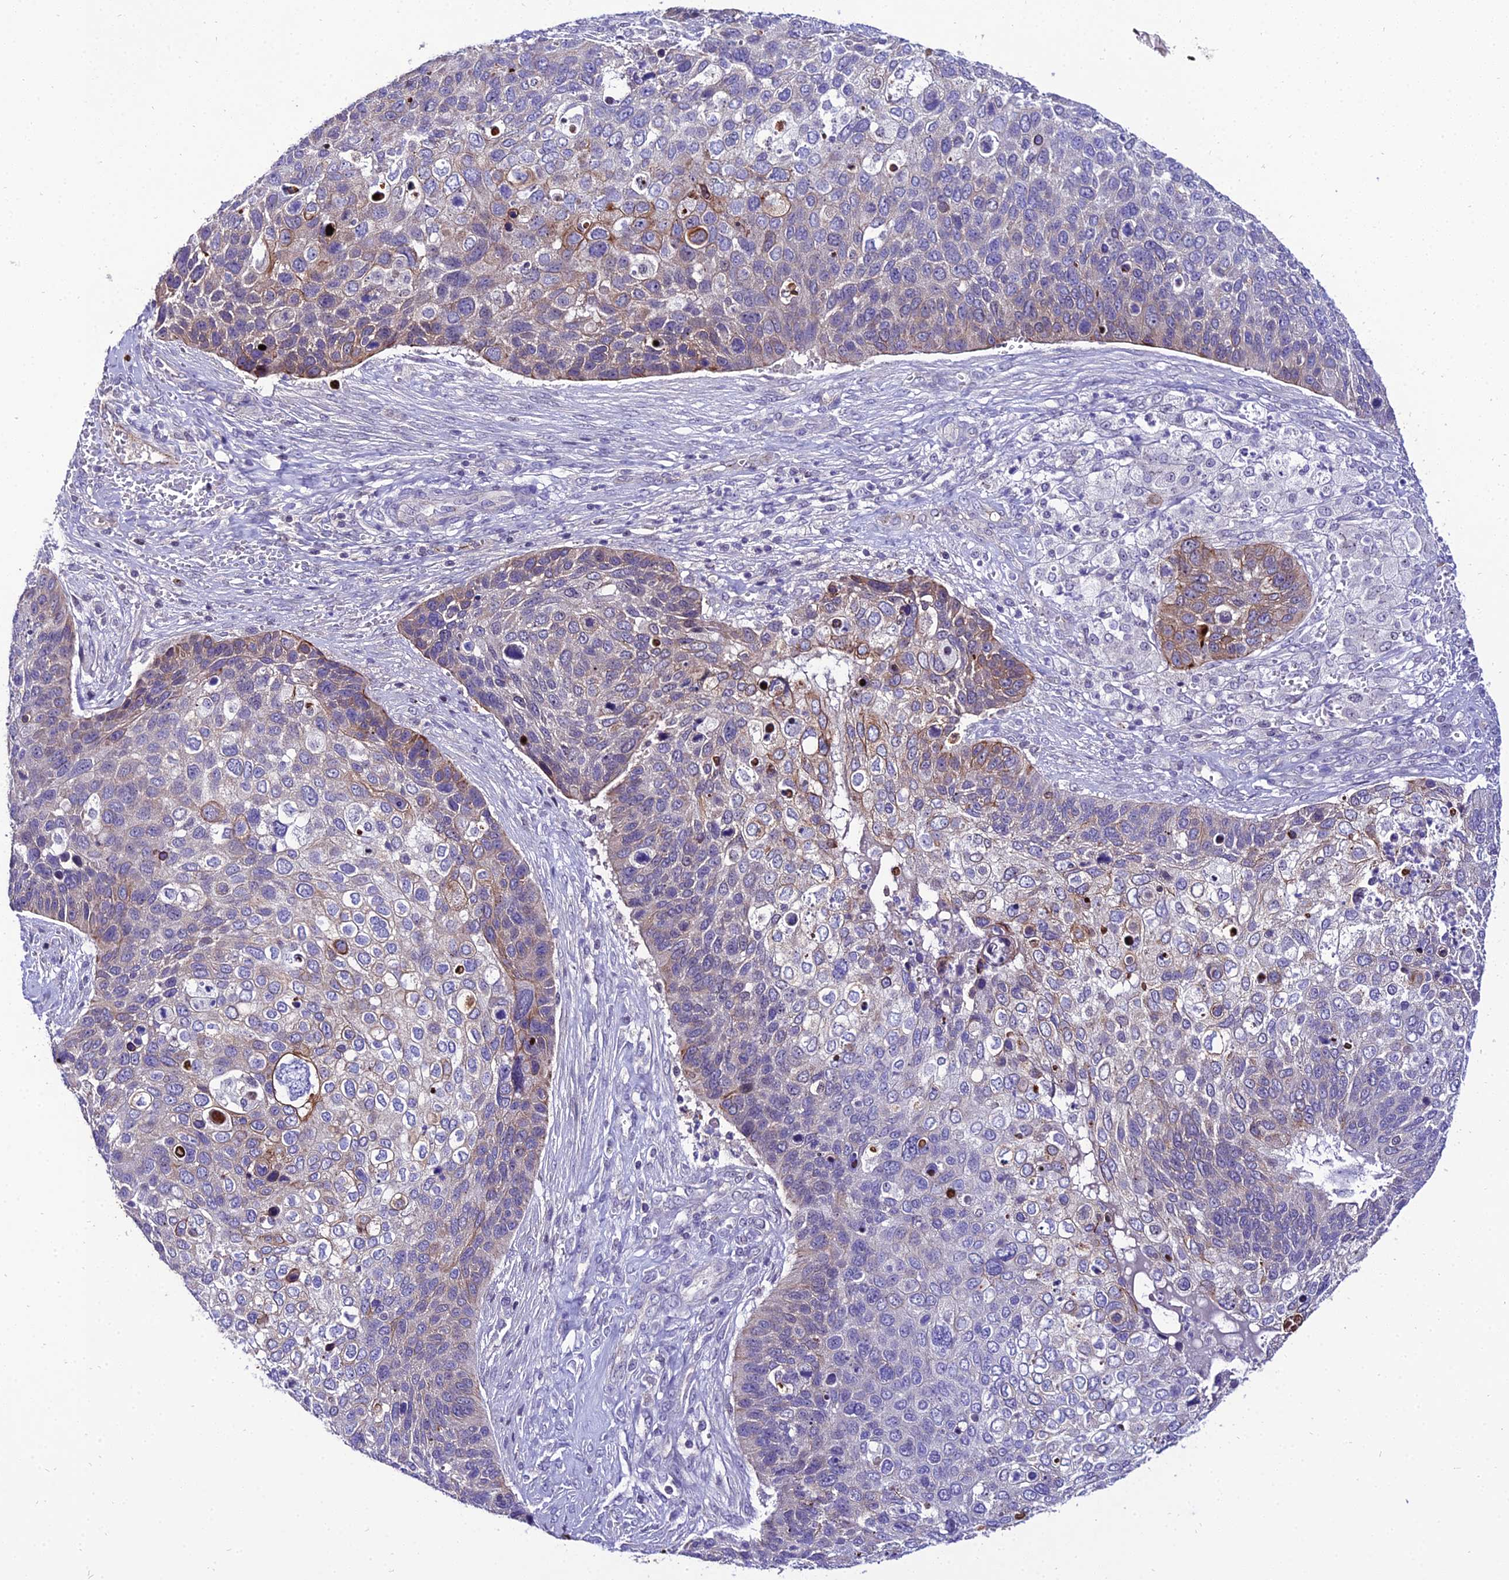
{"staining": {"intensity": "moderate", "quantity": "<25%", "location": "cytoplasmic/membranous"}, "tissue": "skin cancer", "cell_type": "Tumor cells", "image_type": "cancer", "snomed": [{"axis": "morphology", "description": "Basal cell carcinoma"}, {"axis": "topography", "description": "Skin"}], "caption": "Moderate cytoplasmic/membranous protein staining is seen in approximately <25% of tumor cells in skin basal cell carcinoma.", "gene": "SHQ1", "patient": {"sex": "female", "age": 74}}